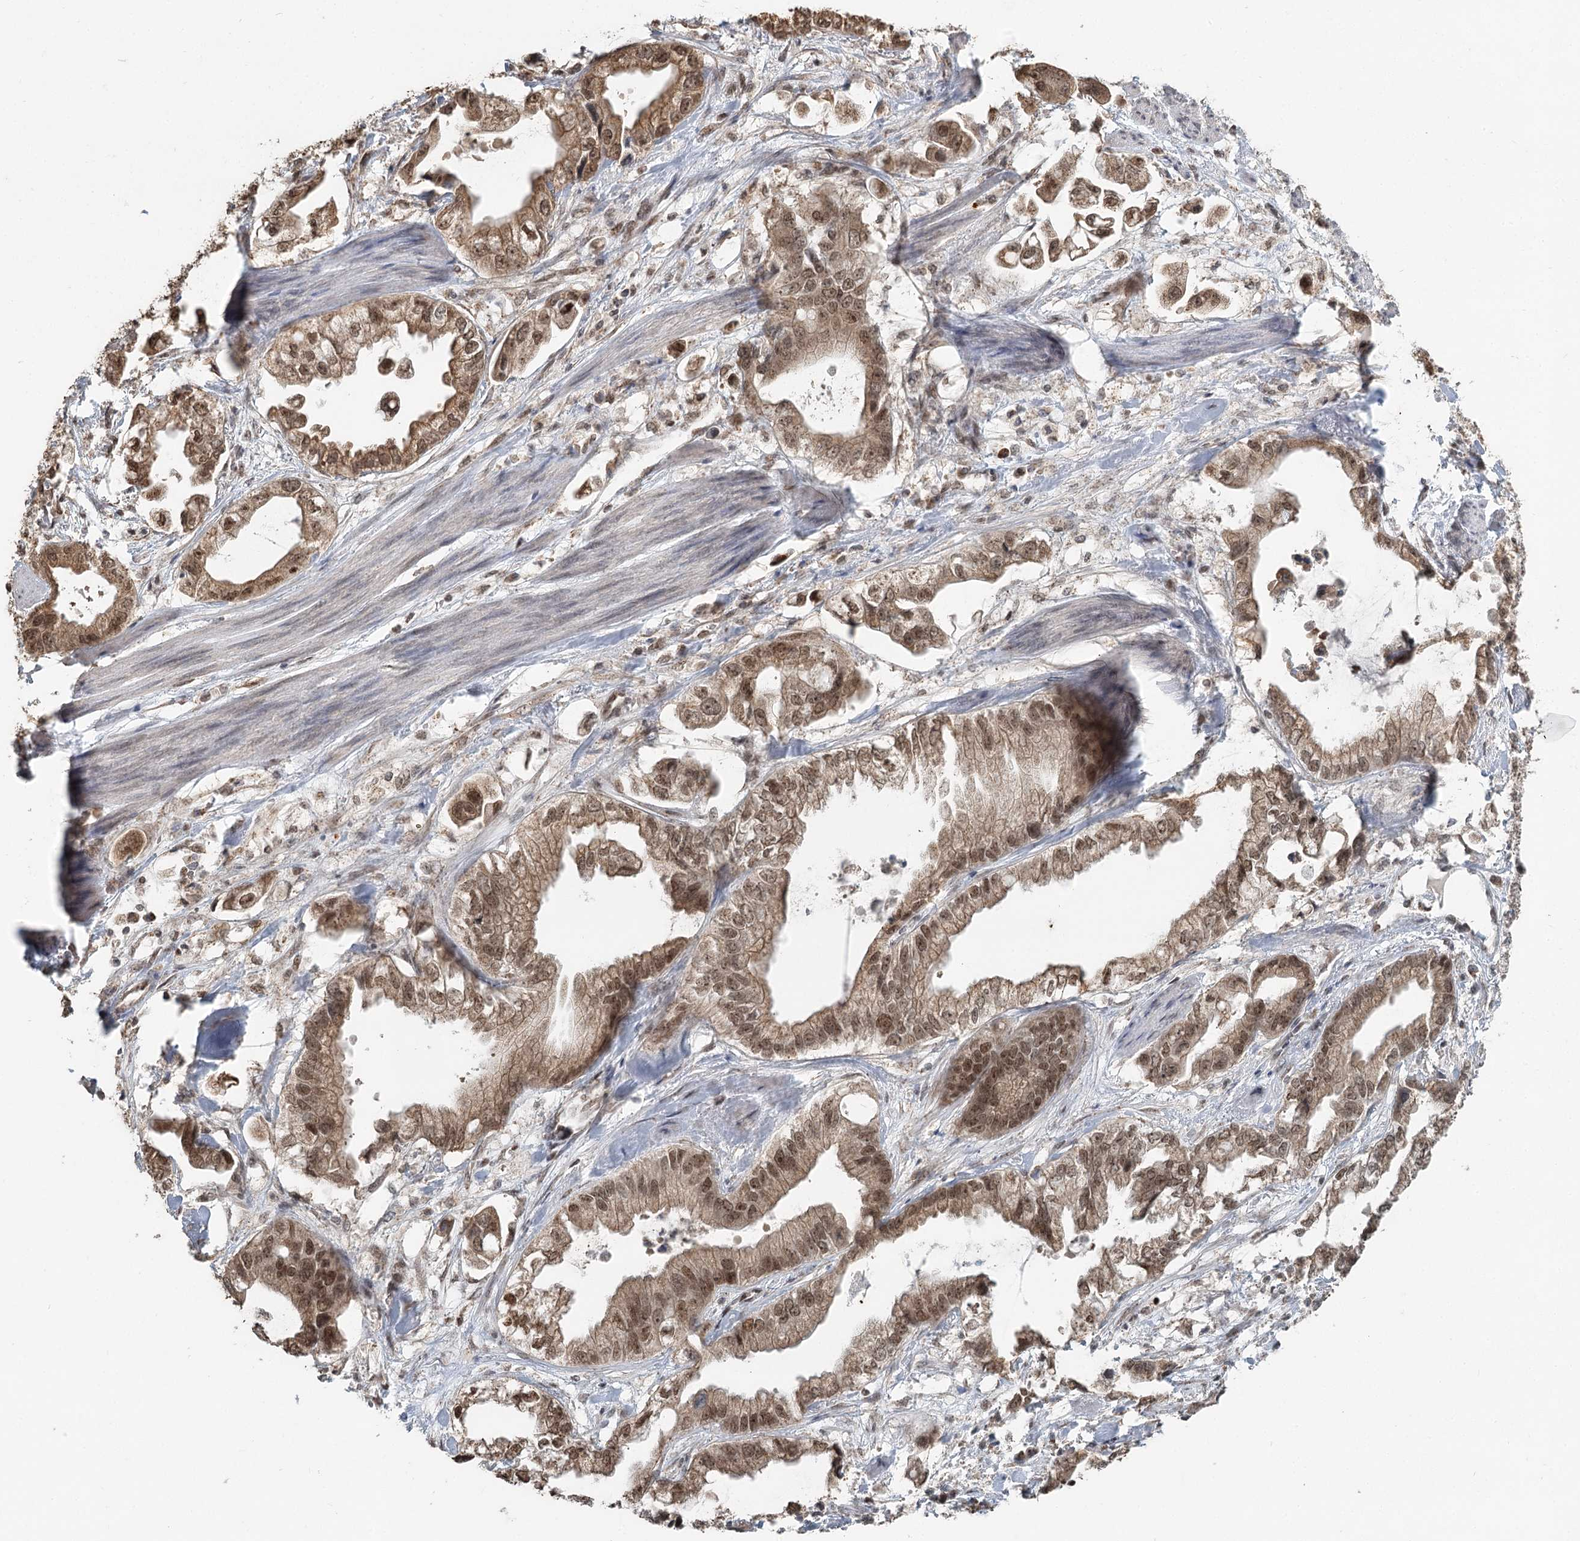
{"staining": {"intensity": "moderate", "quantity": ">75%", "location": "cytoplasmic/membranous,nuclear"}, "tissue": "stomach cancer", "cell_type": "Tumor cells", "image_type": "cancer", "snomed": [{"axis": "morphology", "description": "Adenocarcinoma, NOS"}, {"axis": "topography", "description": "Stomach"}], "caption": "Immunohistochemistry (IHC) of human stomach cancer (adenocarcinoma) exhibits medium levels of moderate cytoplasmic/membranous and nuclear positivity in approximately >75% of tumor cells.", "gene": "GPALPP1", "patient": {"sex": "male", "age": 62}}